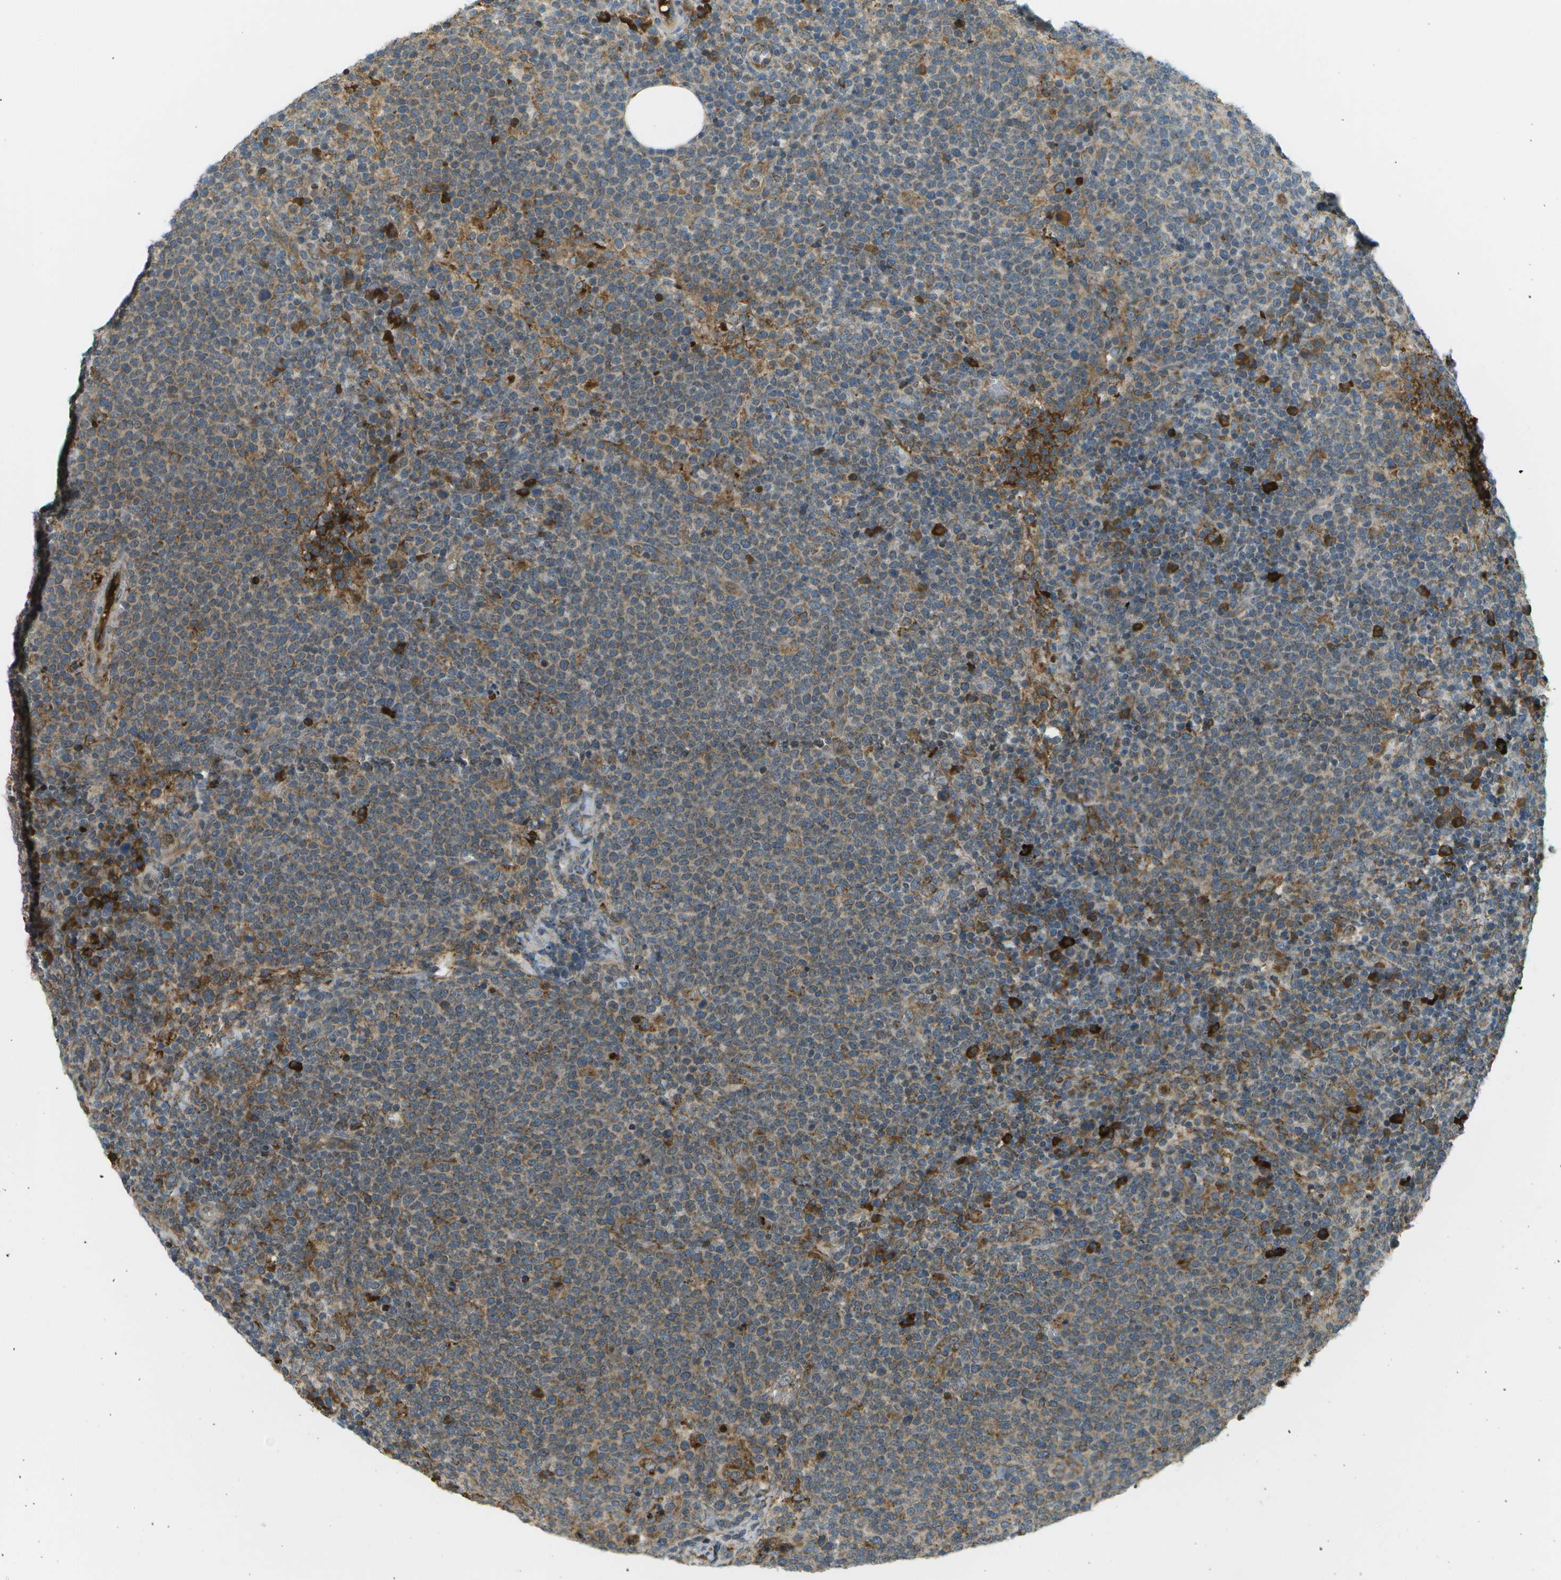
{"staining": {"intensity": "moderate", "quantity": "<25%", "location": "cytoplasmic/membranous"}, "tissue": "lymphoma", "cell_type": "Tumor cells", "image_type": "cancer", "snomed": [{"axis": "morphology", "description": "Malignant lymphoma, non-Hodgkin's type, High grade"}, {"axis": "topography", "description": "Lymph node"}], "caption": "An image showing moderate cytoplasmic/membranous positivity in about <25% of tumor cells in high-grade malignant lymphoma, non-Hodgkin's type, as visualized by brown immunohistochemical staining.", "gene": "USP30", "patient": {"sex": "male", "age": 61}}